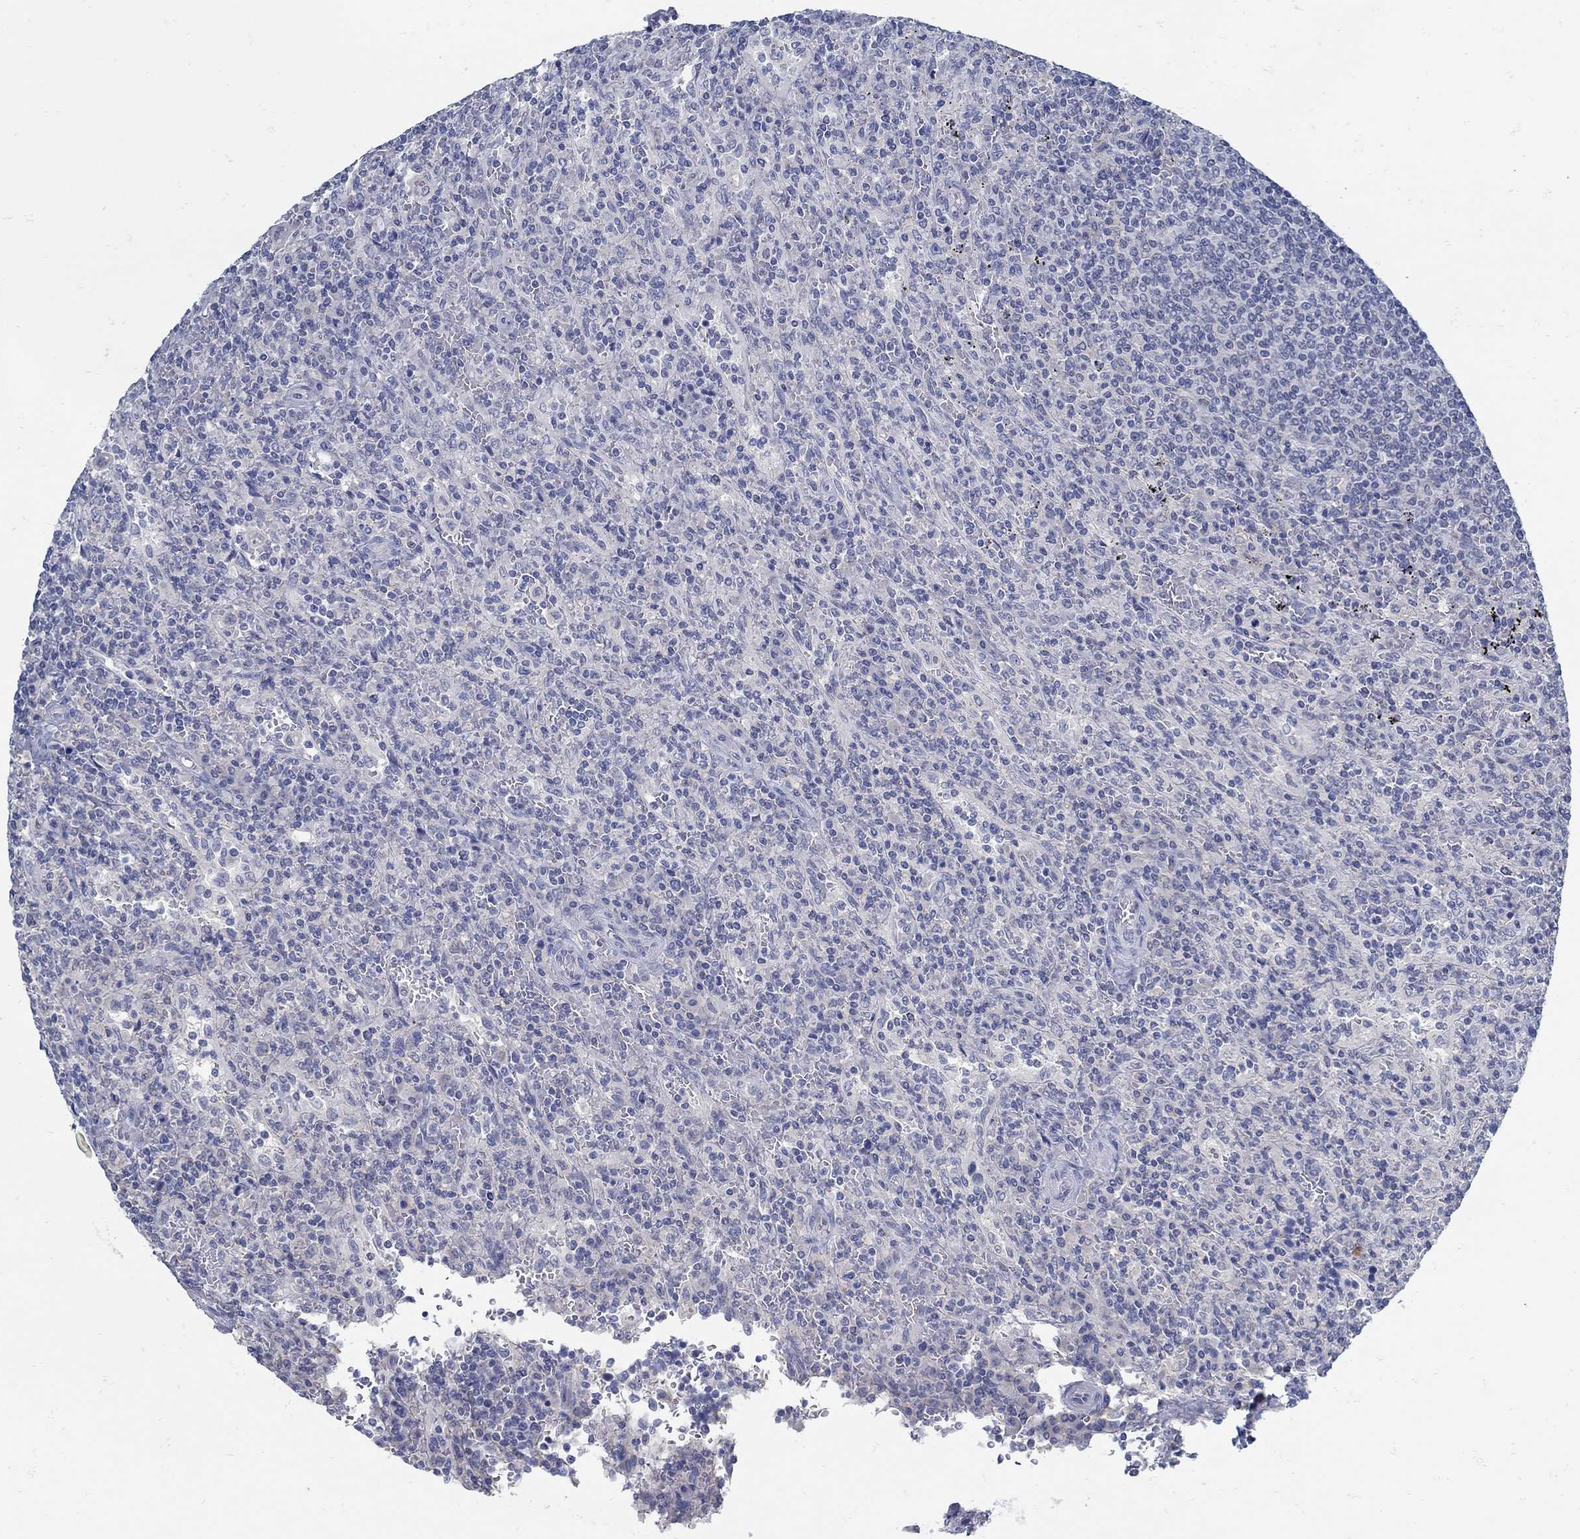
{"staining": {"intensity": "negative", "quantity": "none", "location": "none"}, "tissue": "lymphoma", "cell_type": "Tumor cells", "image_type": "cancer", "snomed": [{"axis": "morphology", "description": "Malignant lymphoma, non-Hodgkin's type, Low grade"}, {"axis": "topography", "description": "Spleen"}], "caption": "High power microscopy micrograph of an immunohistochemistry (IHC) photomicrograph of lymphoma, revealing no significant staining in tumor cells.", "gene": "ZFAND4", "patient": {"sex": "male", "age": 62}}